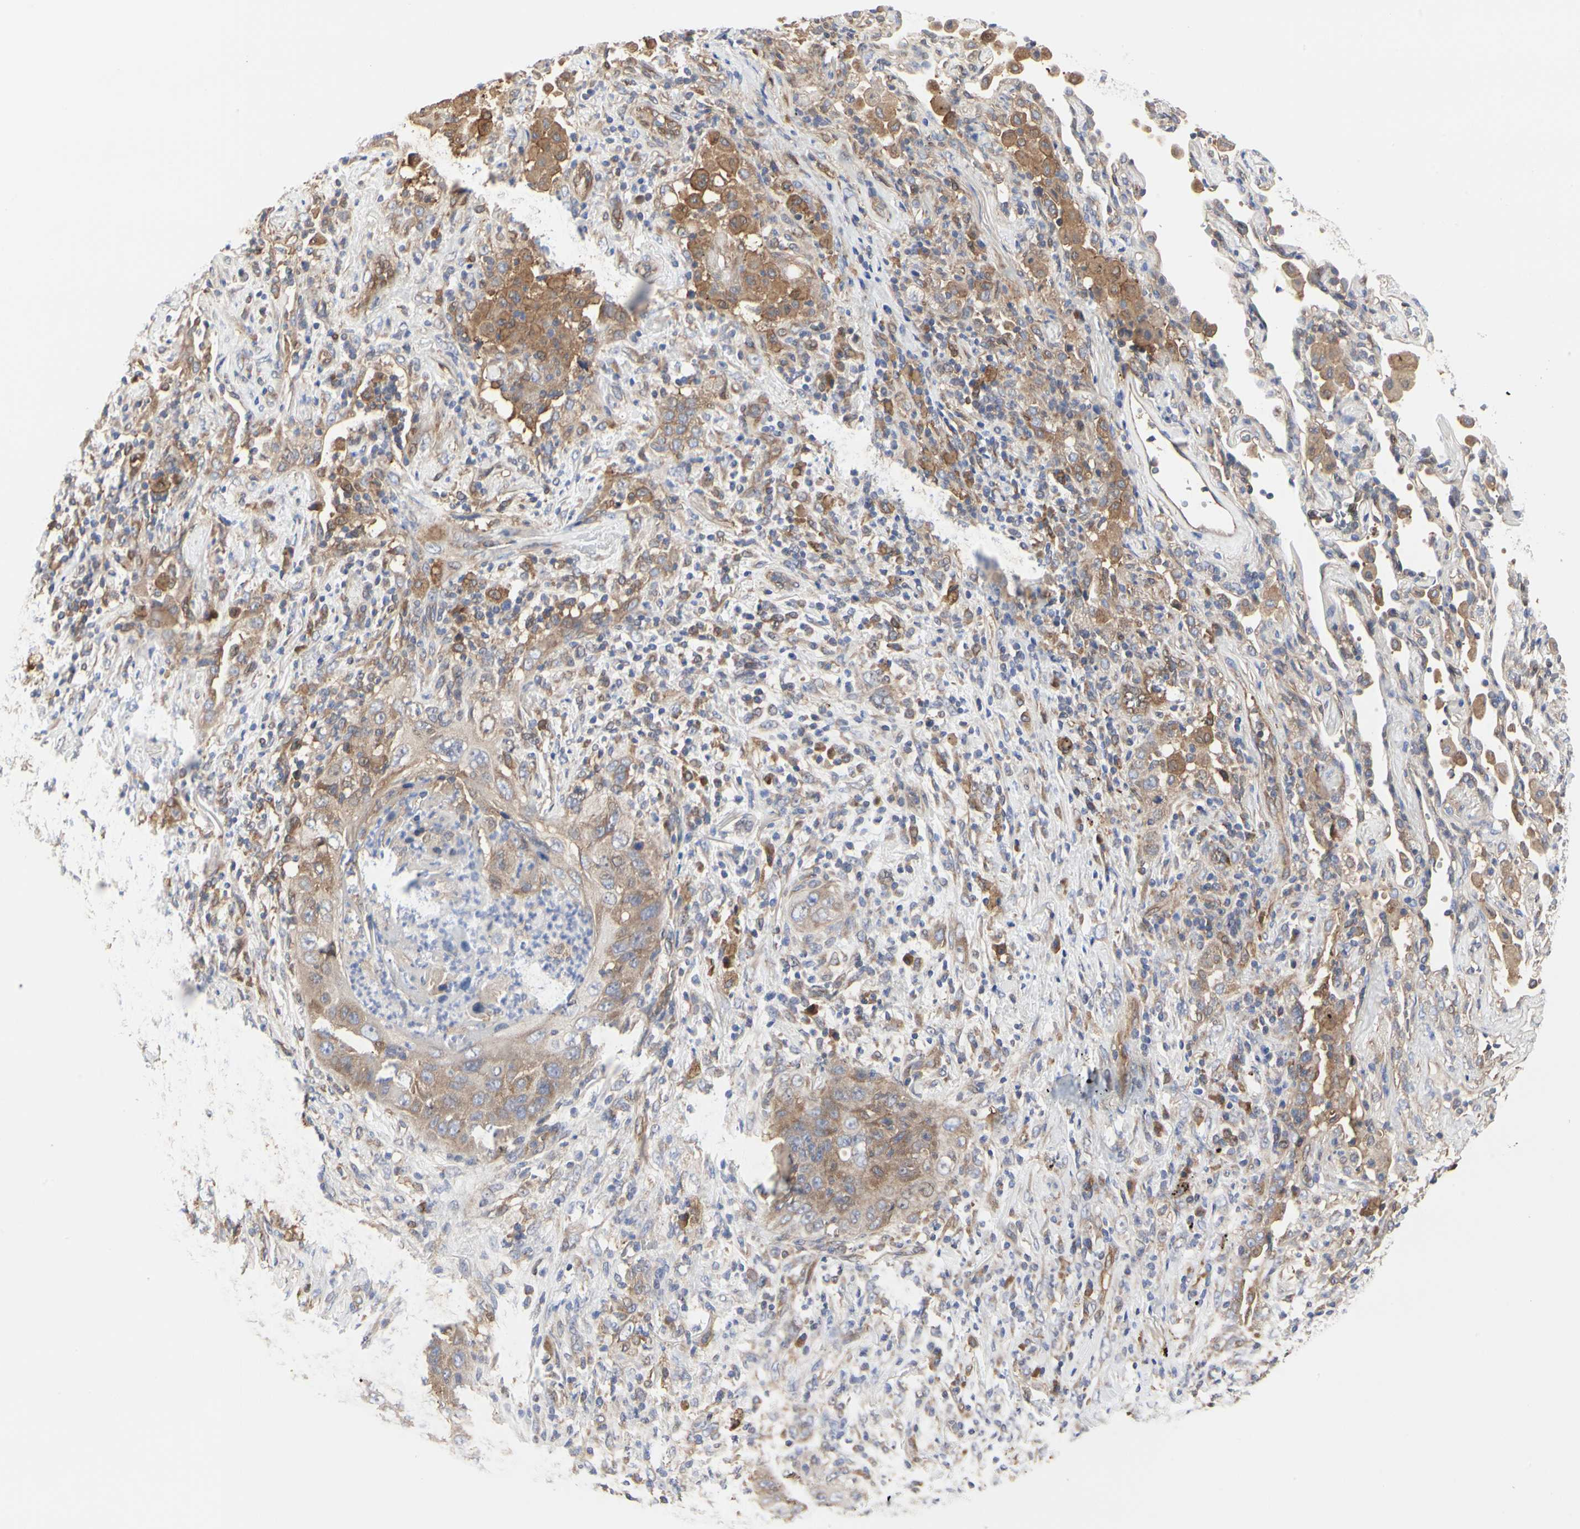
{"staining": {"intensity": "moderate", "quantity": ">75%", "location": "cytoplasmic/membranous"}, "tissue": "lung cancer", "cell_type": "Tumor cells", "image_type": "cancer", "snomed": [{"axis": "morphology", "description": "Squamous cell carcinoma, NOS"}, {"axis": "topography", "description": "Lung"}], "caption": "Brown immunohistochemical staining in lung squamous cell carcinoma displays moderate cytoplasmic/membranous staining in approximately >75% of tumor cells.", "gene": "C3orf52", "patient": {"sex": "female", "age": 67}}